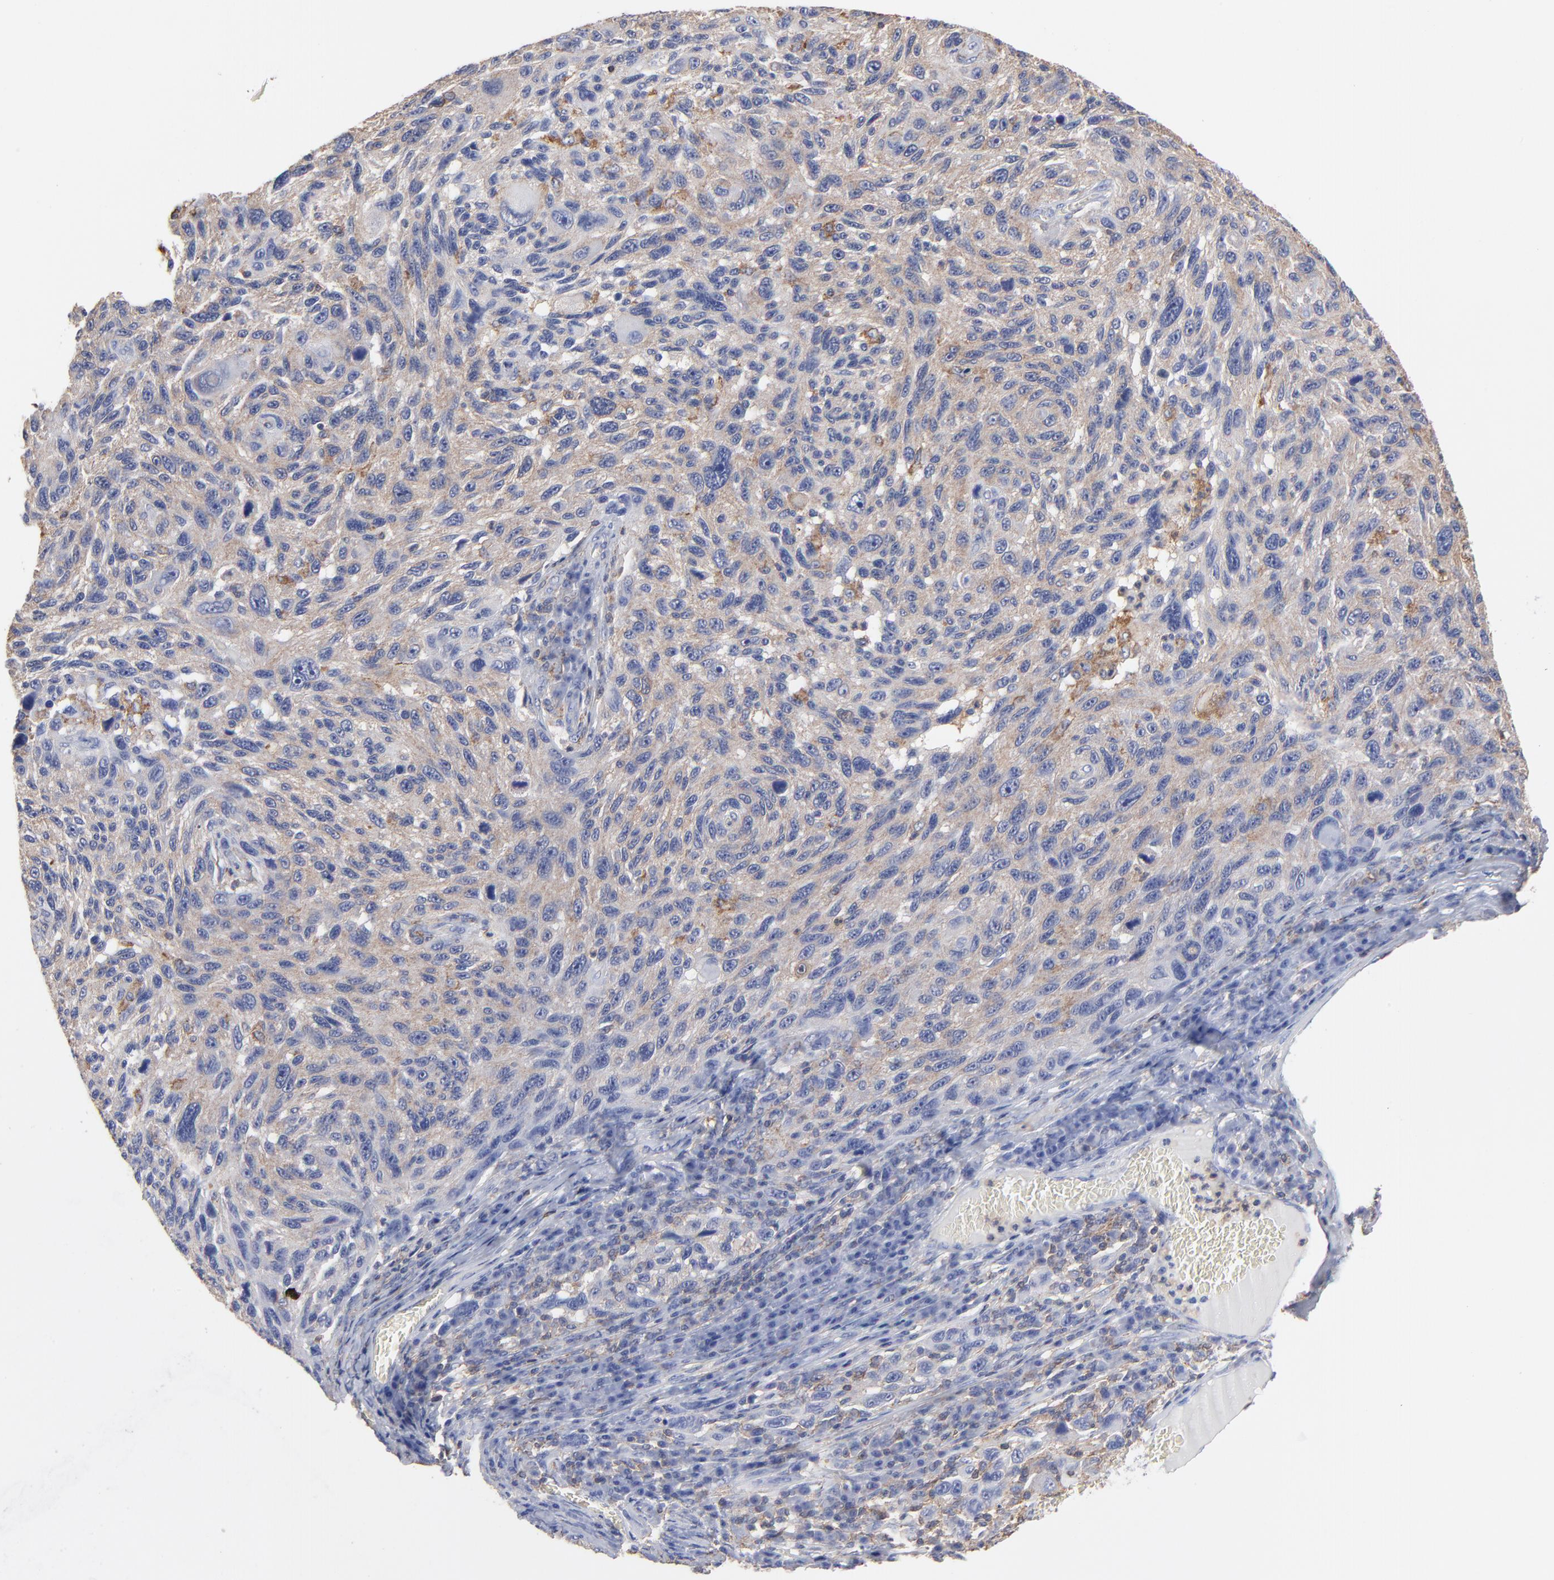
{"staining": {"intensity": "weak", "quantity": ">75%", "location": "cytoplasmic/membranous"}, "tissue": "melanoma", "cell_type": "Tumor cells", "image_type": "cancer", "snomed": [{"axis": "morphology", "description": "Malignant melanoma, NOS"}, {"axis": "topography", "description": "Skin"}], "caption": "High-magnification brightfield microscopy of malignant melanoma stained with DAB (3,3'-diaminobenzidine) (brown) and counterstained with hematoxylin (blue). tumor cells exhibit weak cytoplasmic/membranous staining is present in about>75% of cells.", "gene": "ASL", "patient": {"sex": "male", "age": 53}}